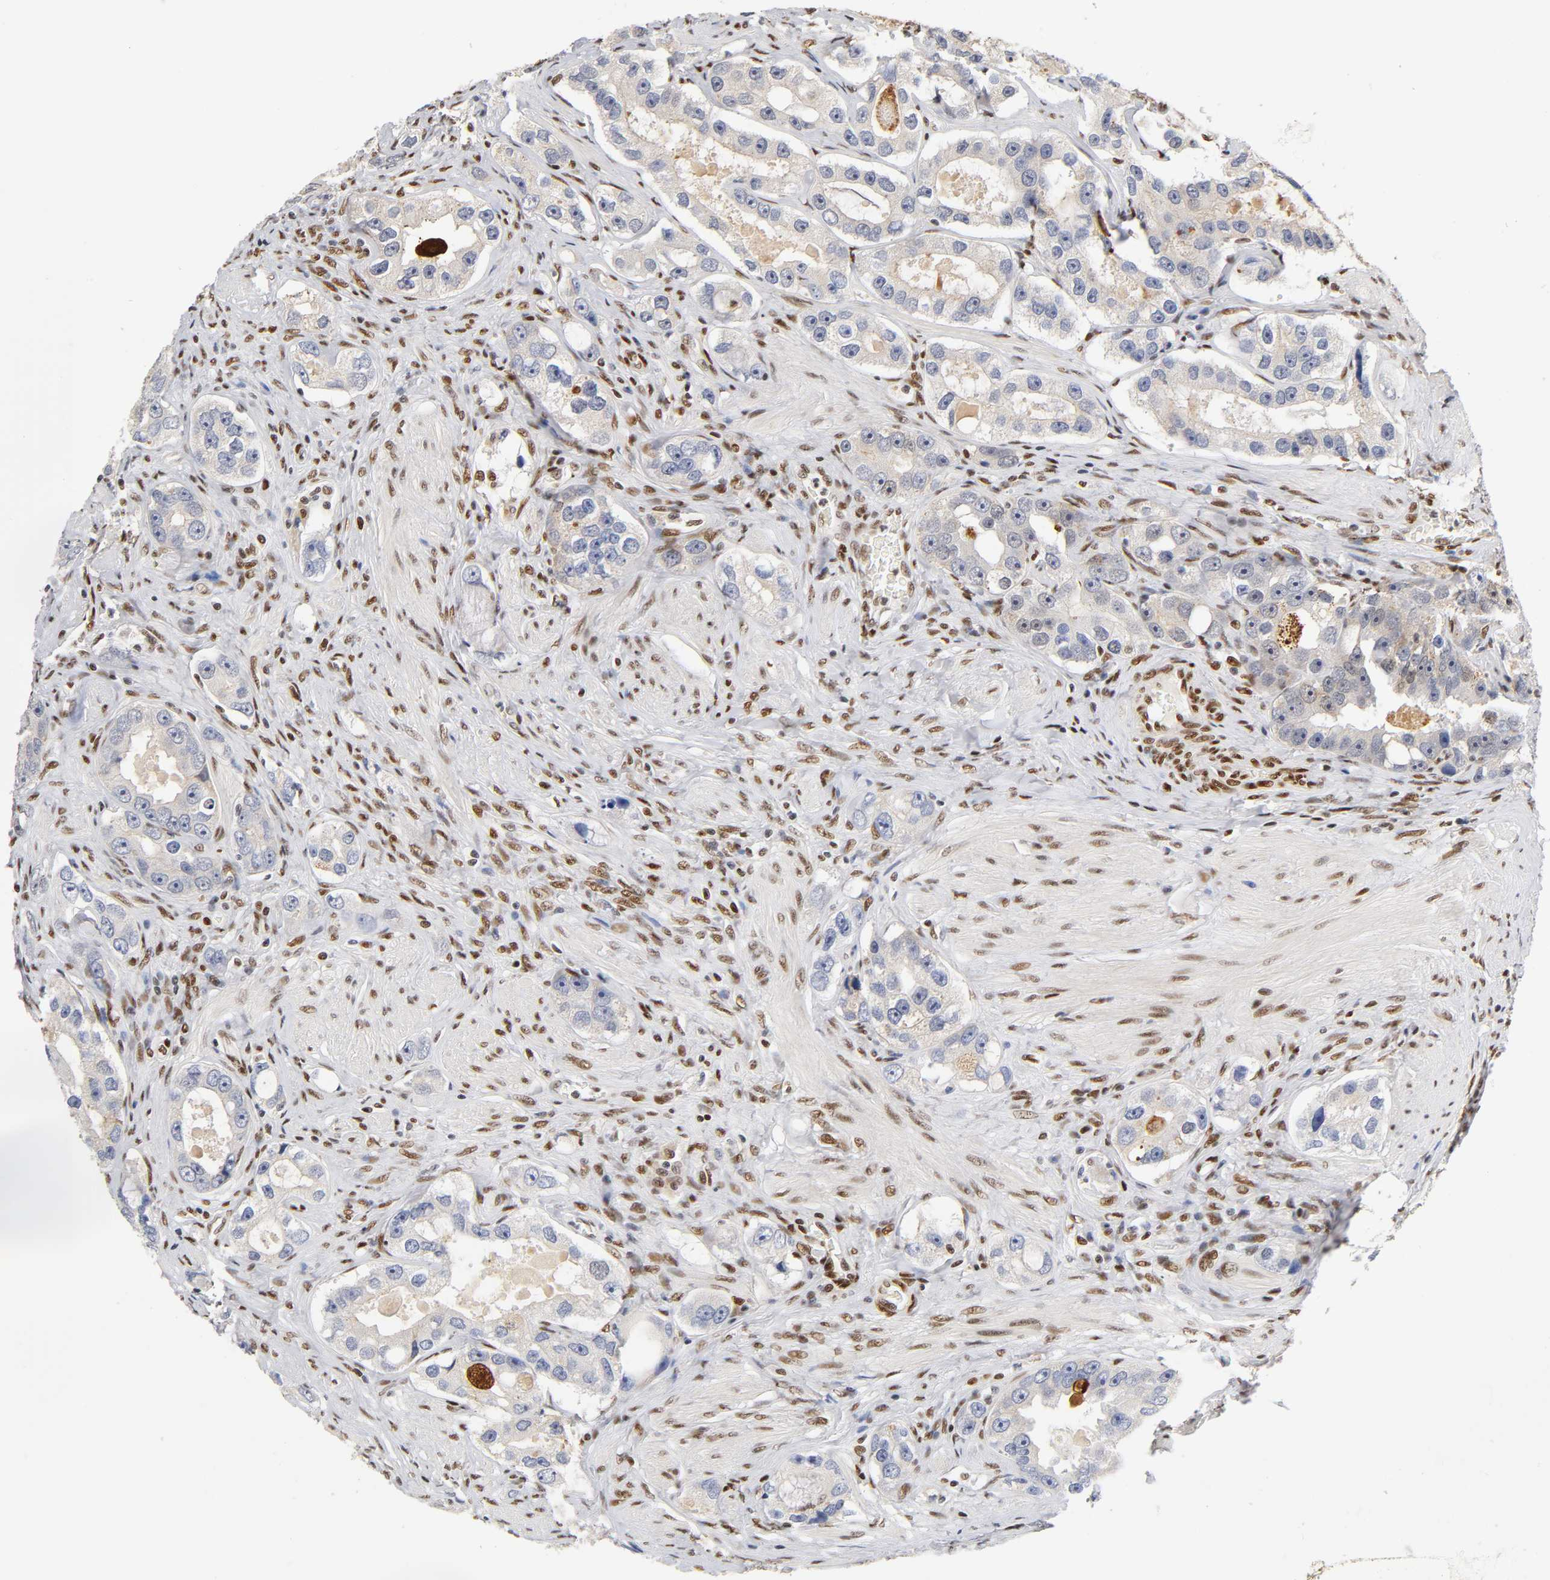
{"staining": {"intensity": "weak", "quantity": "<25%", "location": "cytoplasmic/membranous"}, "tissue": "prostate cancer", "cell_type": "Tumor cells", "image_type": "cancer", "snomed": [{"axis": "morphology", "description": "Adenocarcinoma, High grade"}, {"axis": "topography", "description": "Prostate"}], "caption": "This image is of prostate high-grade adenocarcinoma stained with IHC to label a protein in brown with the nuclei are counter-stained blue. There is no staining in tumor cells.", "gene": "NR3C1", "patient": {"sex": "male", "age": 63}}